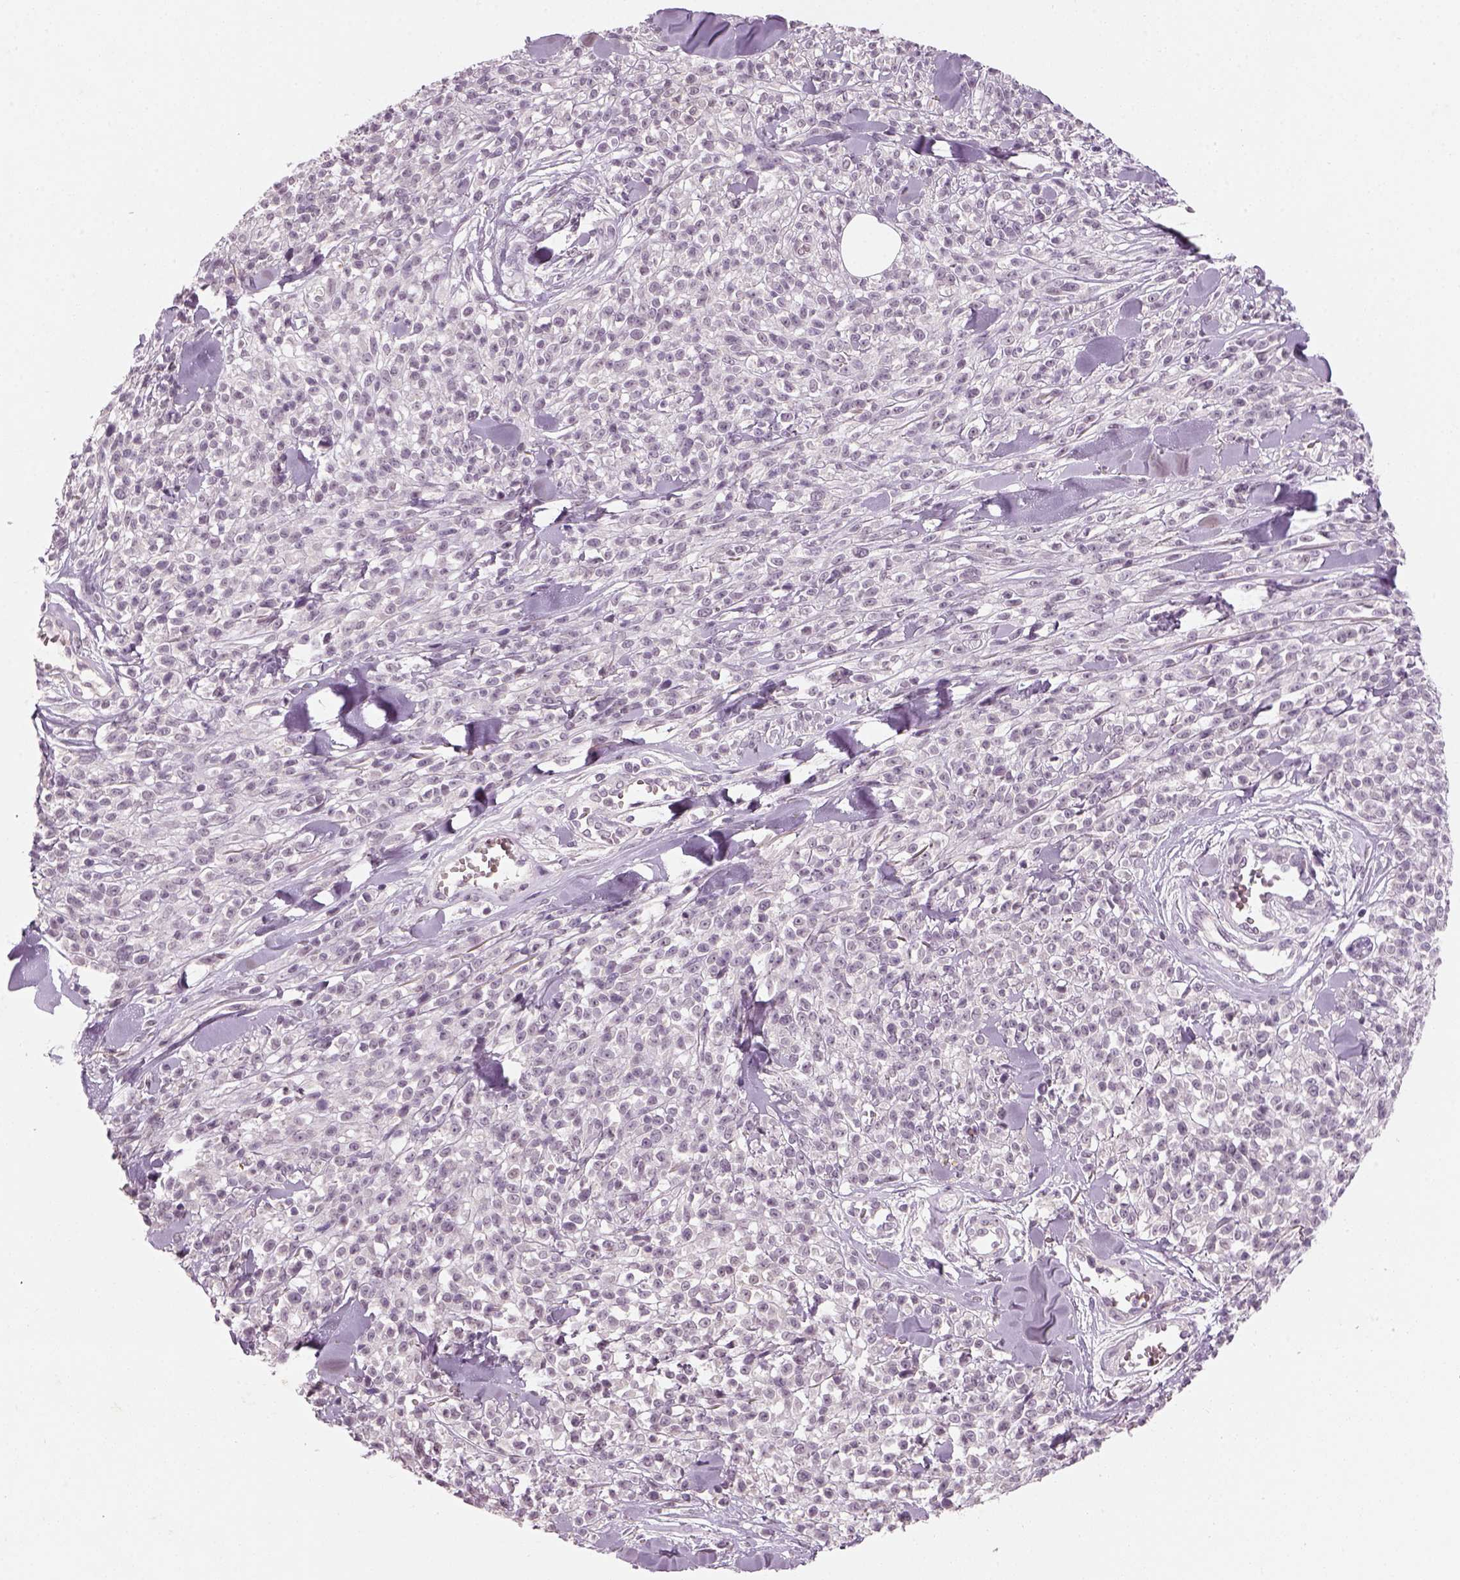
{"staining": {"intensity": "negative", "quantity": "none", "location": "none"}, "tissue": "melanoma", "cell_type": "Tumor cells", "image_type": "cancer", "snomed": [{"axis": "morphology", "description": "Malignant melanoma, NOS"}, {"axis": "topography", "description": "Skin"}, {"axis": "topography", "description": "Skin of trunk"}], "caption": "Tumor cells show no significant protein expression in malignant melanoma.", "gene": "GDNF", "patient": {"sex": "male", "age": 74}}